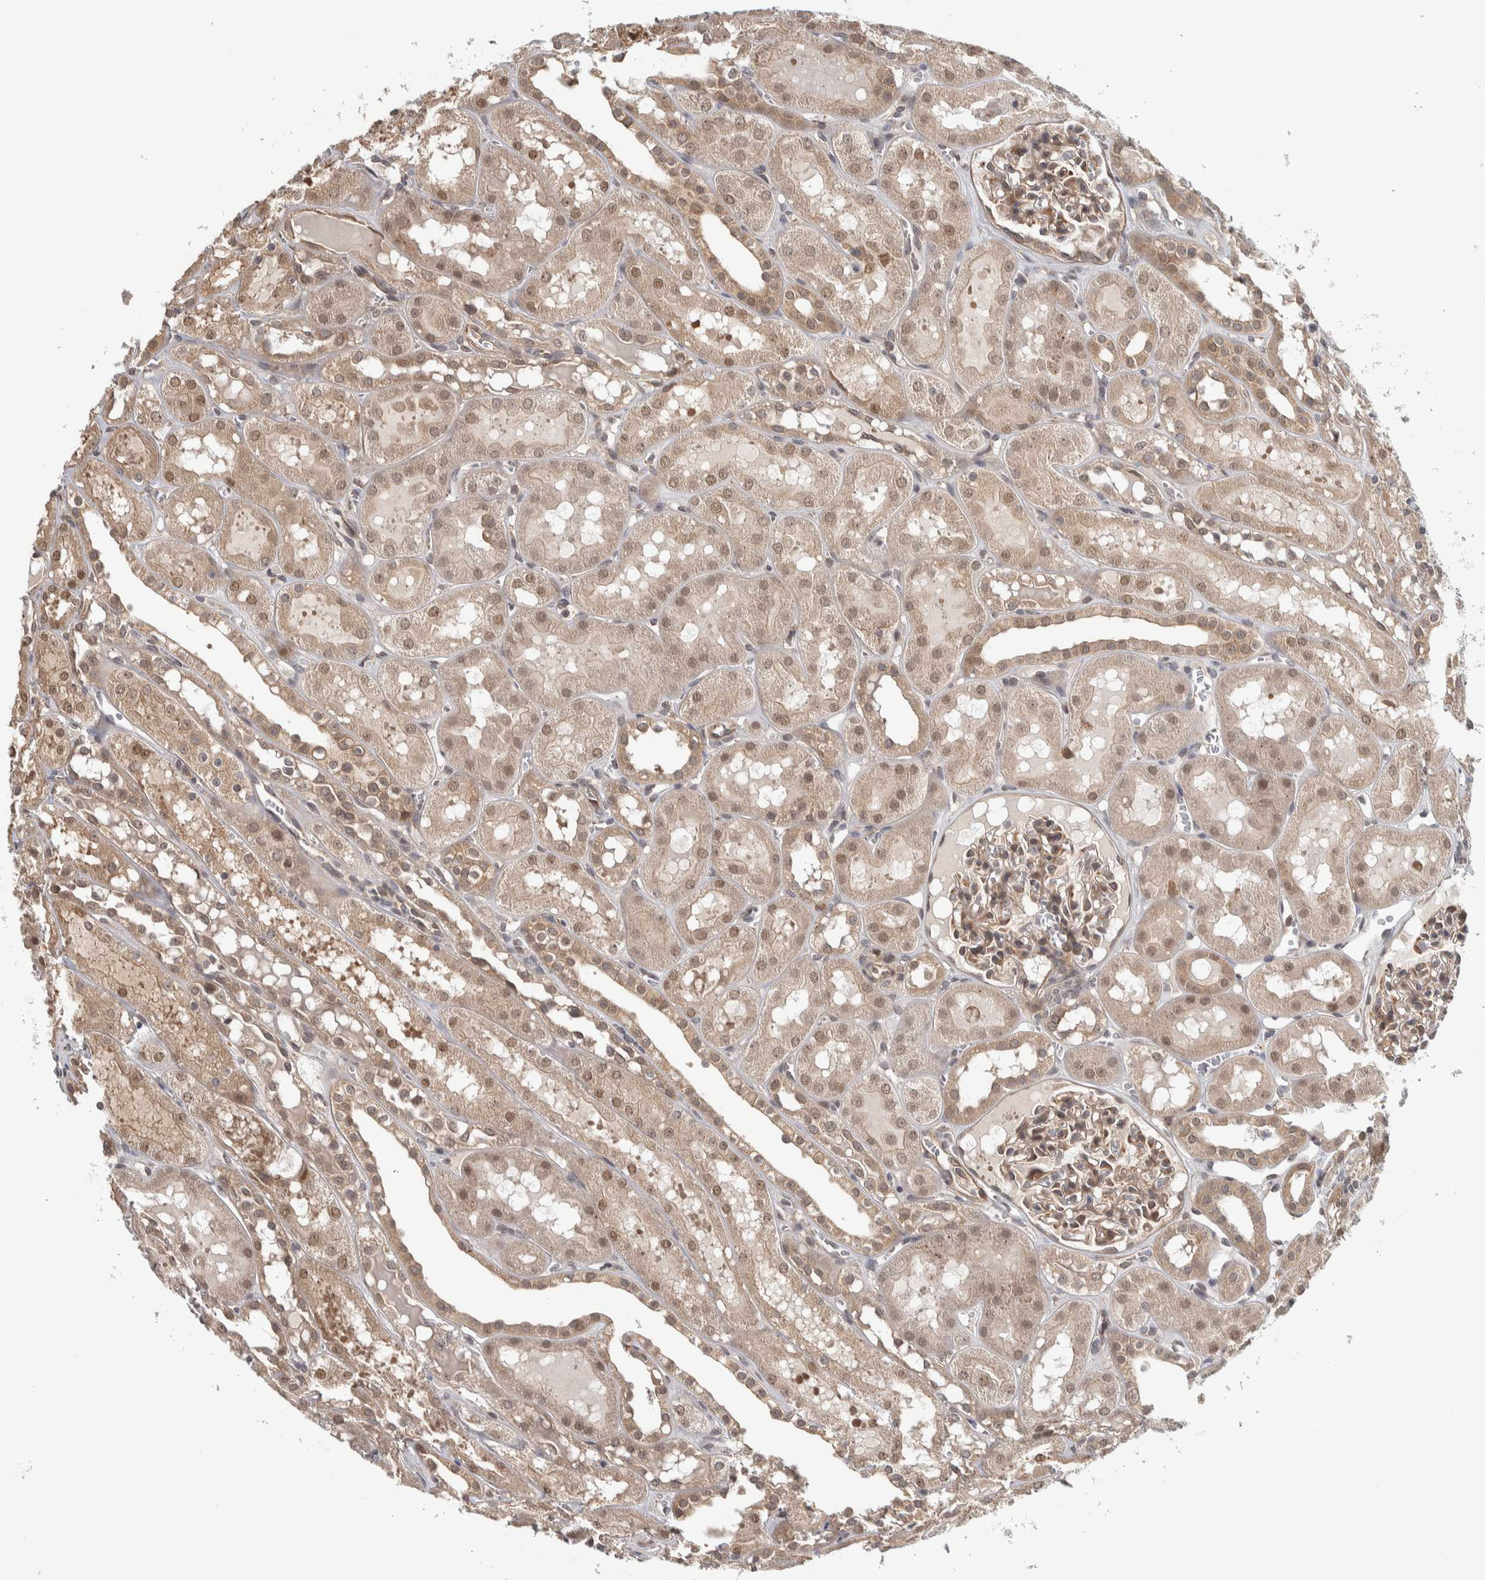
{"staining": {"intensity": "moderate", "quantity": "<25%", "location": "cytoplasmic/membranous,nuclear"}, "tissue": "kidney", "cell_type": "Cells in glomeruli", "image_type": "normal", "snomed": [{"axis": "morphology", "description": "Normal tissue, NOS"}, {"axis": "topography", "description": "Kidney"}, {"axis": "topography", "description": "Urinary bladder"}], "caption": "The immunohistochemical stain shows moderate cytoplasmic/membranous,nuclear staining in cells in glomeruli of benign kidney.", "gene": "TBC1D31", "patient": {"sex": "male", "age": 16}}